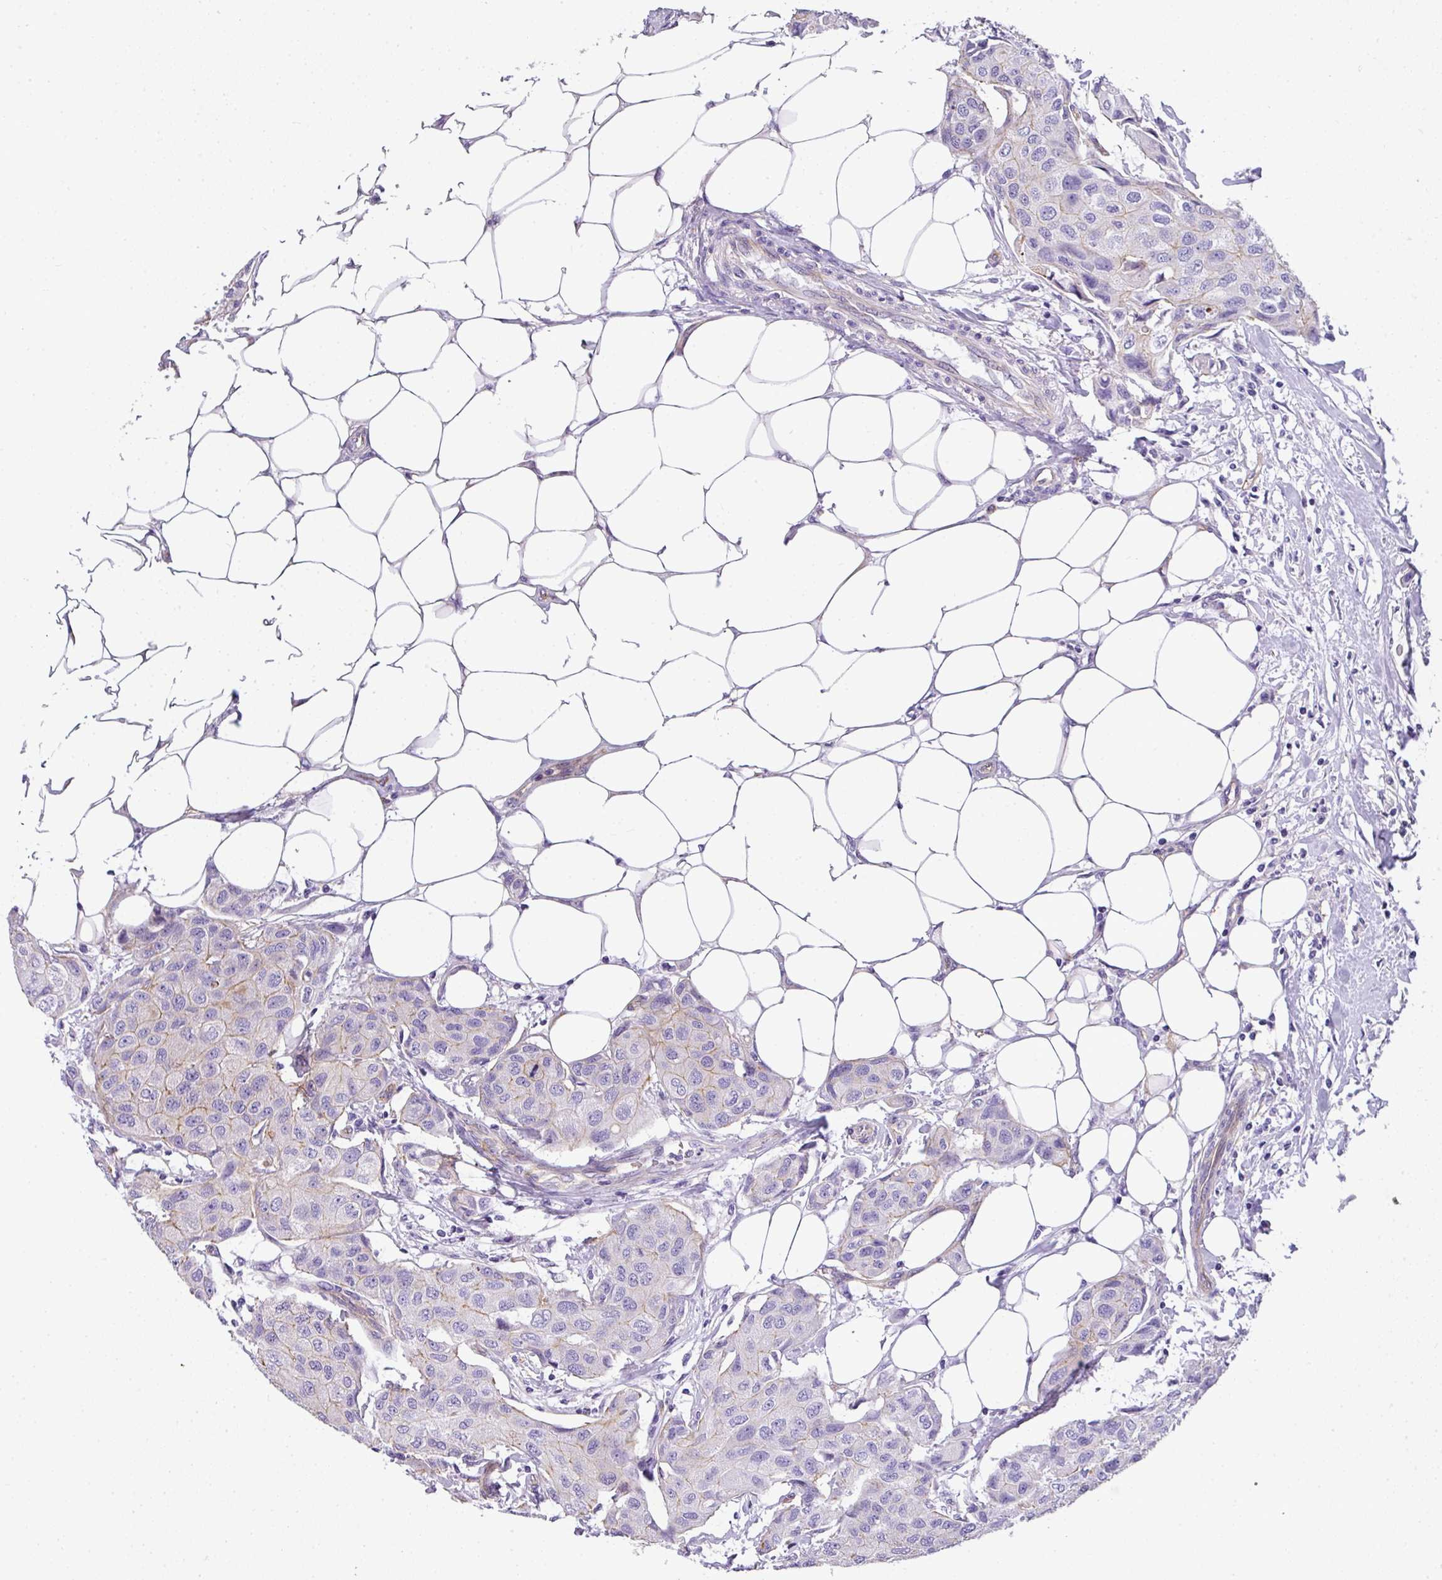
{"staining": {"intensity": "negative", "quantity": "none", "location": "none"}, "tissue": "breast cancer", "cell_type": "Tumor cells", "image_type": "cancer", "snomed": [{"axis": "morphology", "description": "Duct carcinoma"}, {"axis": "topography", "description": "Breast"}, {"axis": "topography", "description": "Lymph node"}], "caption": "The histopathology image shows no significant positivity in tumor cells of breast cancer.", "gene": "OR11H4", "patient": {"sex": "female", "age": 80}}